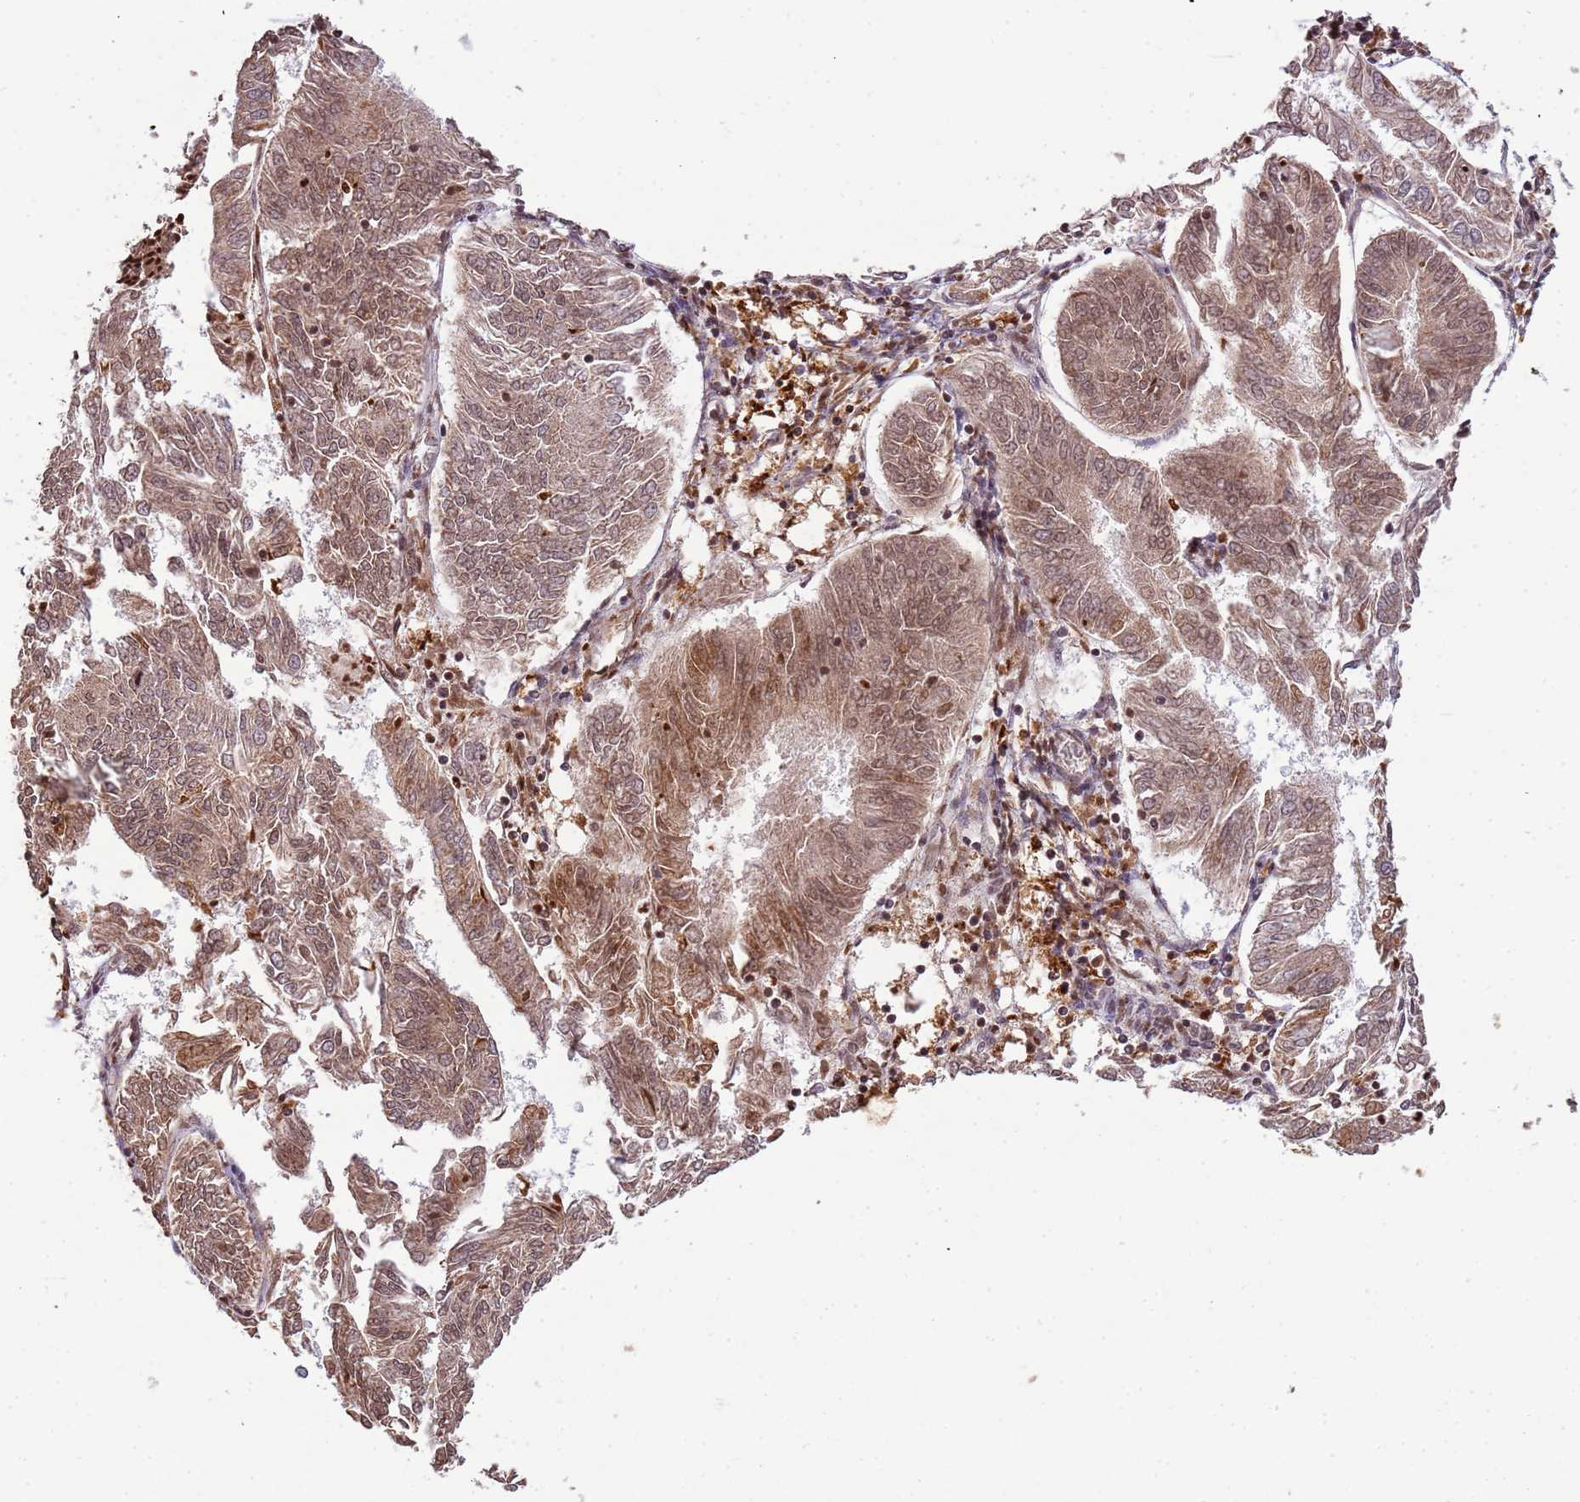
{"staining": {"intensity": "moderate", "quantity": ">75%", "location": "cytoplasmic/membranous,nuclear"}, "tissue": "endometrial cancer", "cell_type": "Tumor cells", "image_type": "cancer", "snomed": [{"axis": "morphology", "description": "Adenocarcinoma, NOS"}, {"axis": "topography", "description": "Endometrium"}], "caption": "The histopathology image displays staining of adenocarcinoma (endometrial), revealing moderate cytoplasmic/membranous and nuclear protein positivity (brown color) within tumor cells.", "gene": "SAMSN1", "patient": {"sex": "female", "age": 58}}